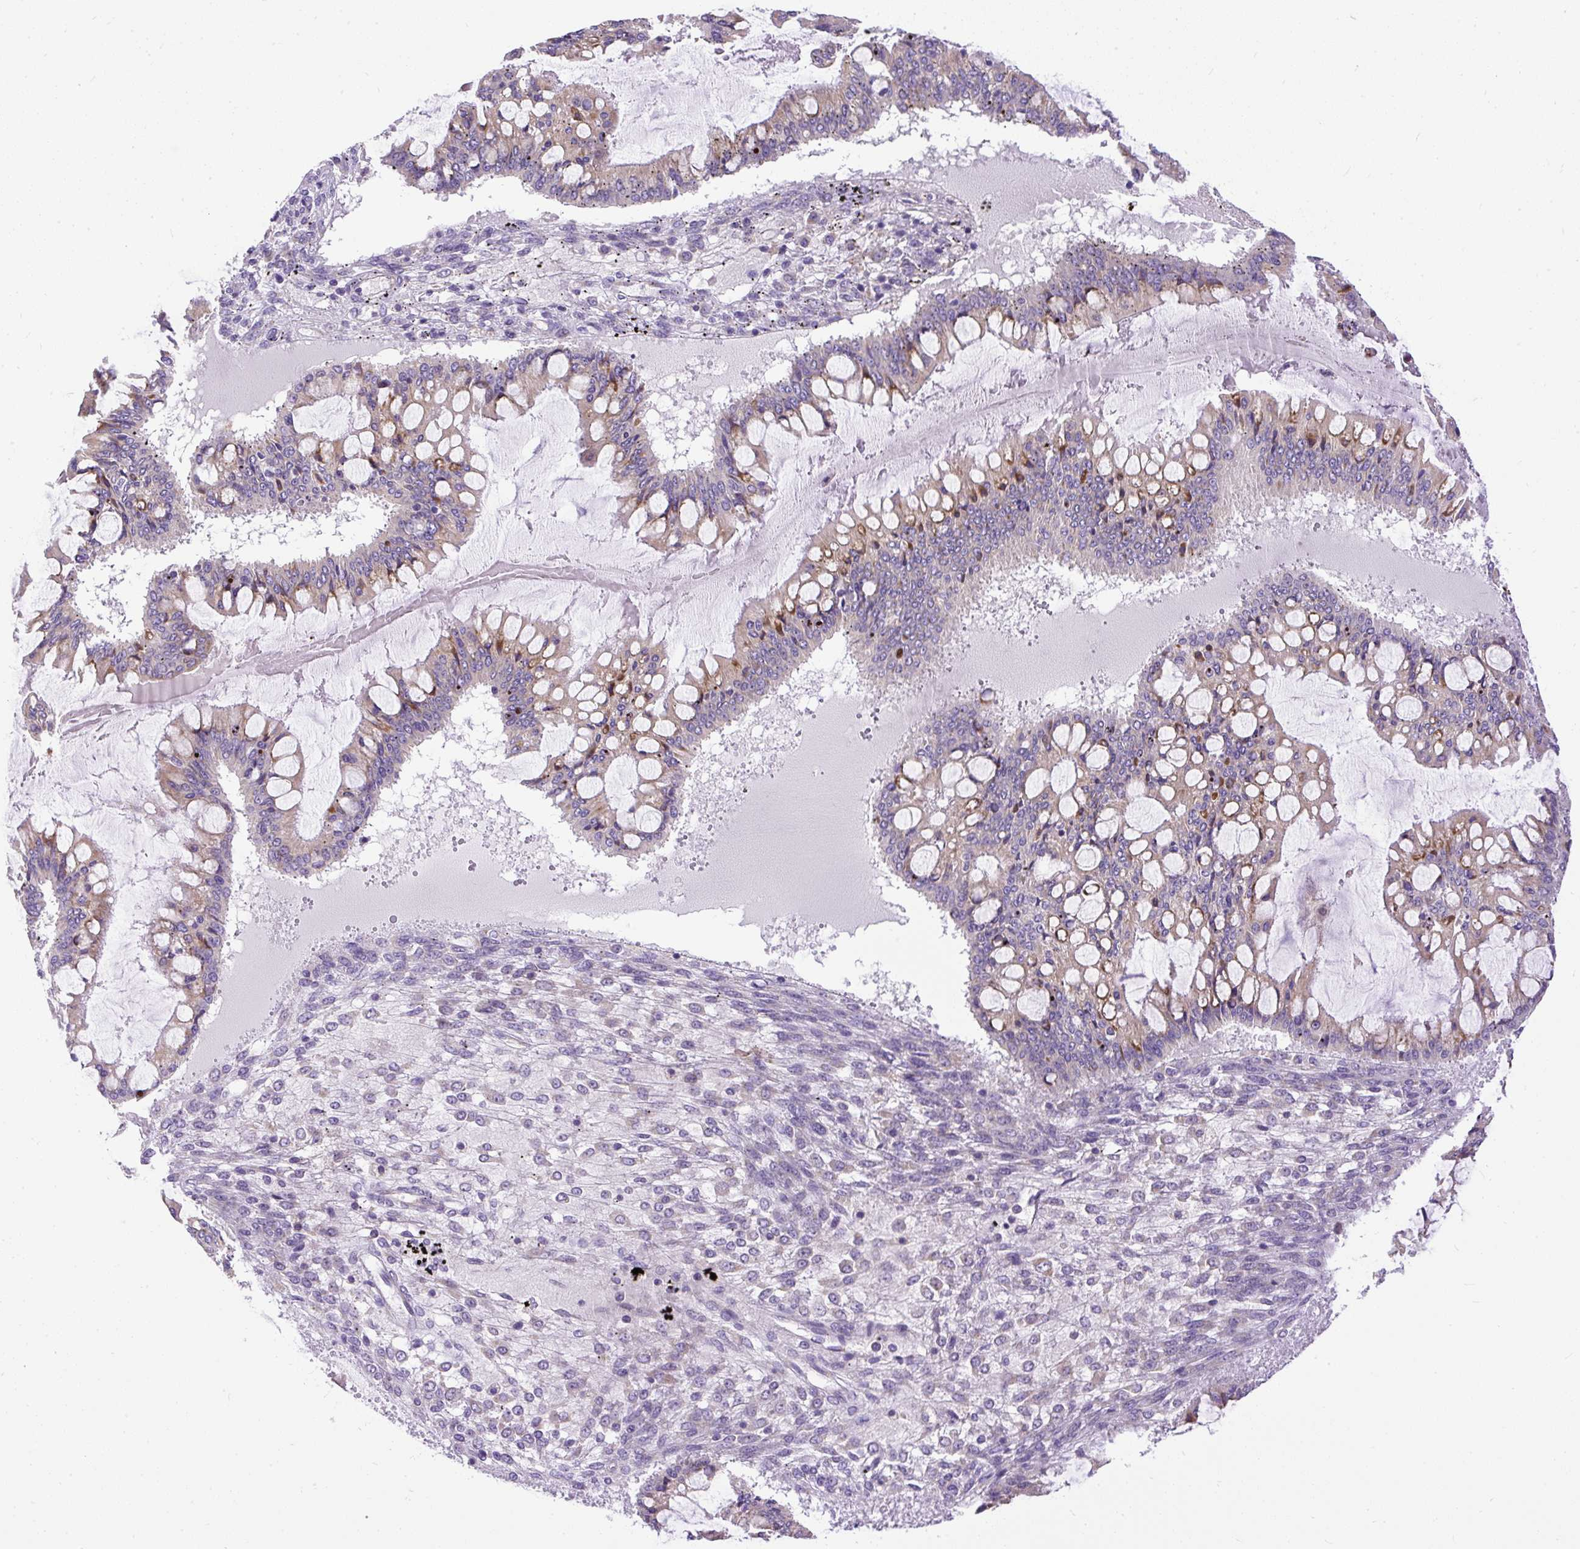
{"staining": {"intensity": "moderate", "quantity": "<25%", "location": "cytoplasmic/membranous"}, "tissue": "ovarian cancer", "cell_type": "Tumor cells", "image_type": "cancer", "snomed": [{"axis": "morphology", "description": "Cystadenocarcinoma, mucinous, NOS"}, {"axis": "topography", "description": "Ovary"}], "caption": "A histopathology image showing moderate cytoplasmic/membranous expression in approximately <25% of tumor cells in mucinous cystadenocarcinoma (ovarian), as visualized by brown immunohistochemical staining.", "gene": "SYBU", "patient": {"sex": "female", "age": 73}}